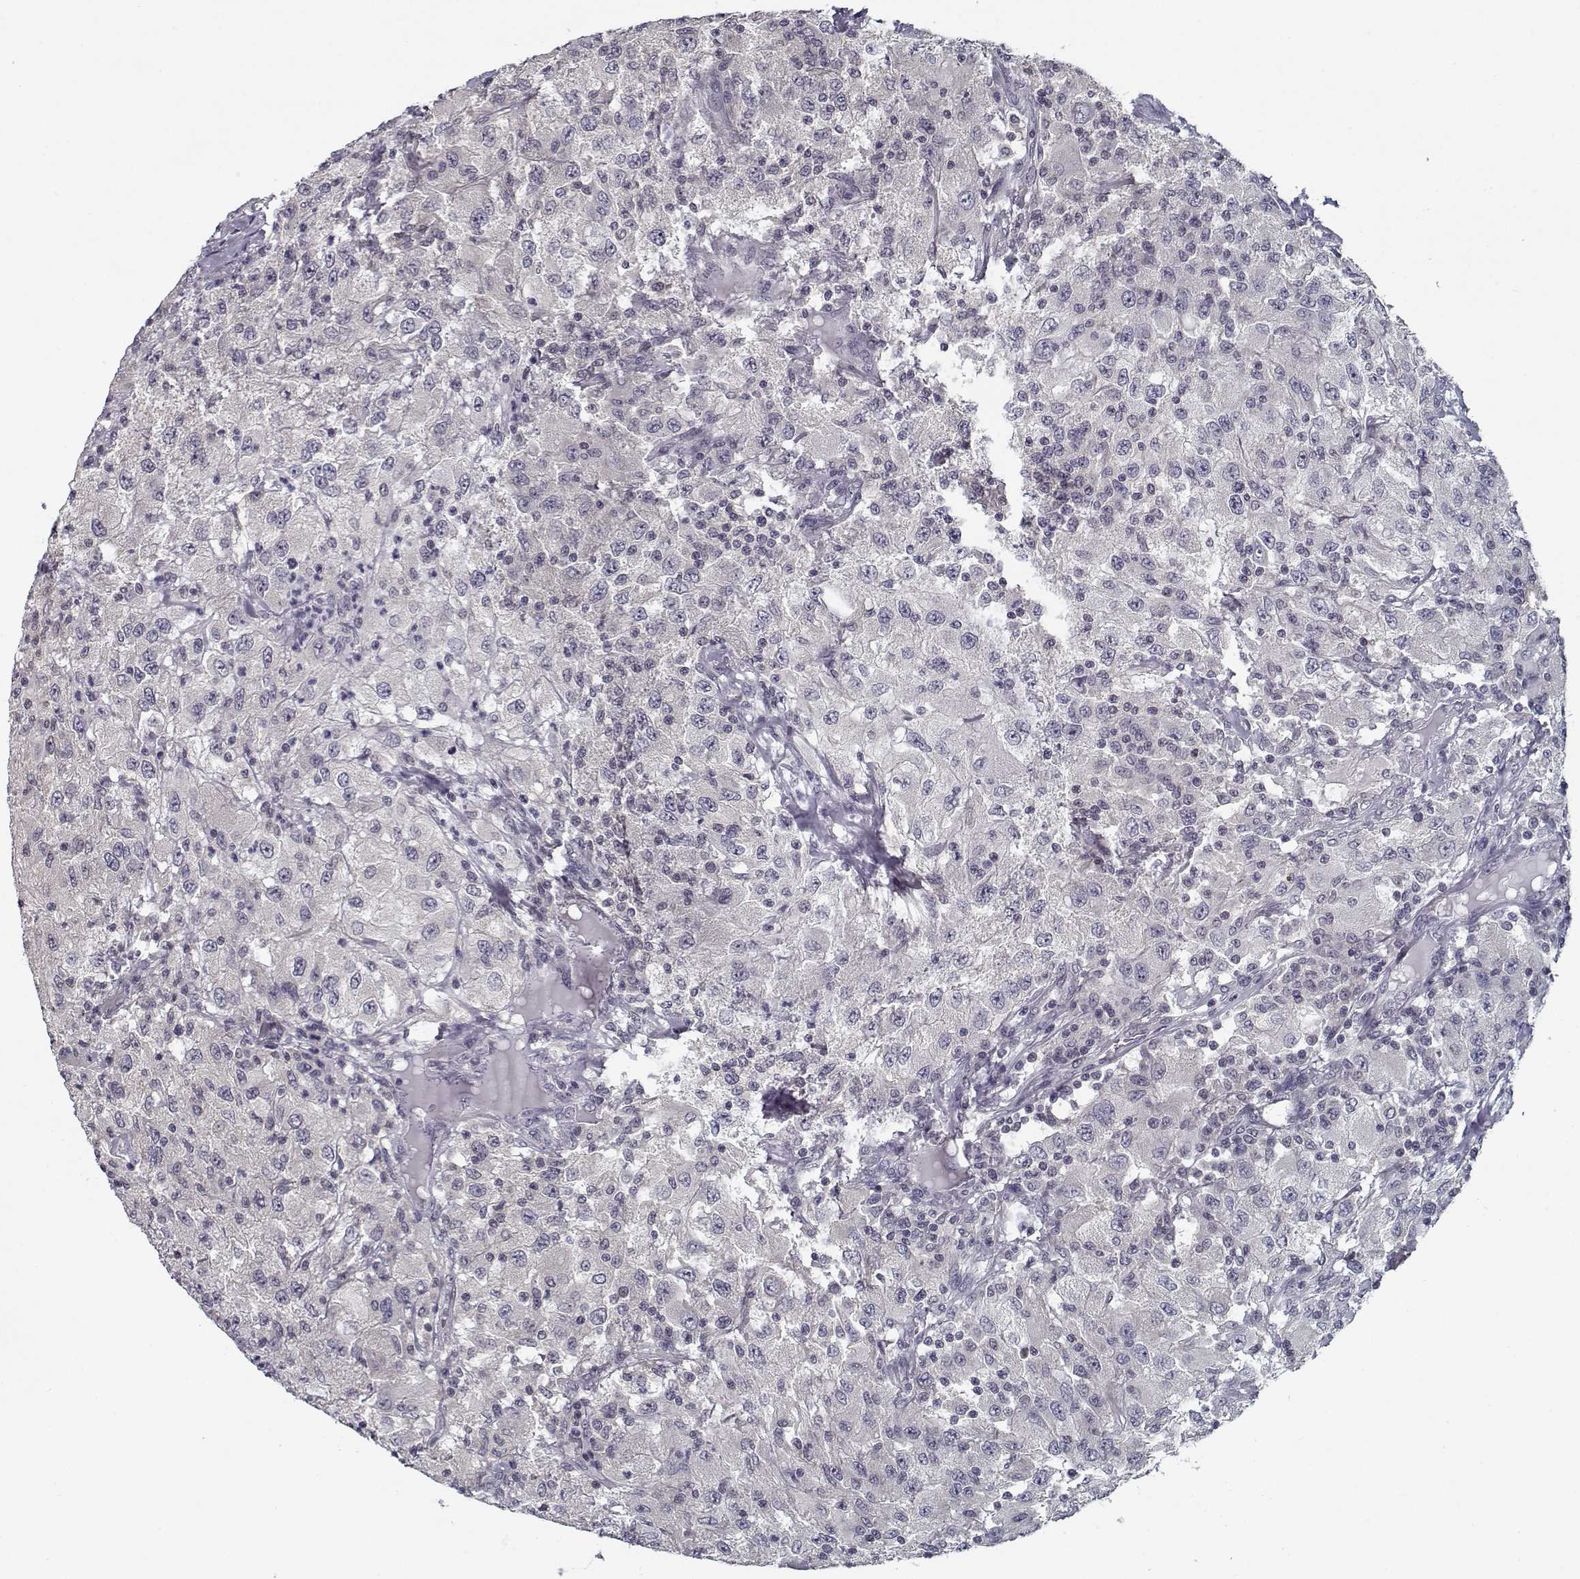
{"staining": {"intensity": "negative", "quantity": "none", "location": "none"}, "tissue": "renal cancer", "cell_type": "Tumor cells", "image_type": "cancer", "snomed": [{"axis": "morphology", "description": "Adenocarcinoma, NOS"}, {"axis": "topography", "description": "Kidney"}], "caption": "Protein analysis of adenocarcinoma (renal) demonstrates no significant staining in tumor cells.", "gene": "TESPA1", "patient": {"sex": "female", "age": 67}}